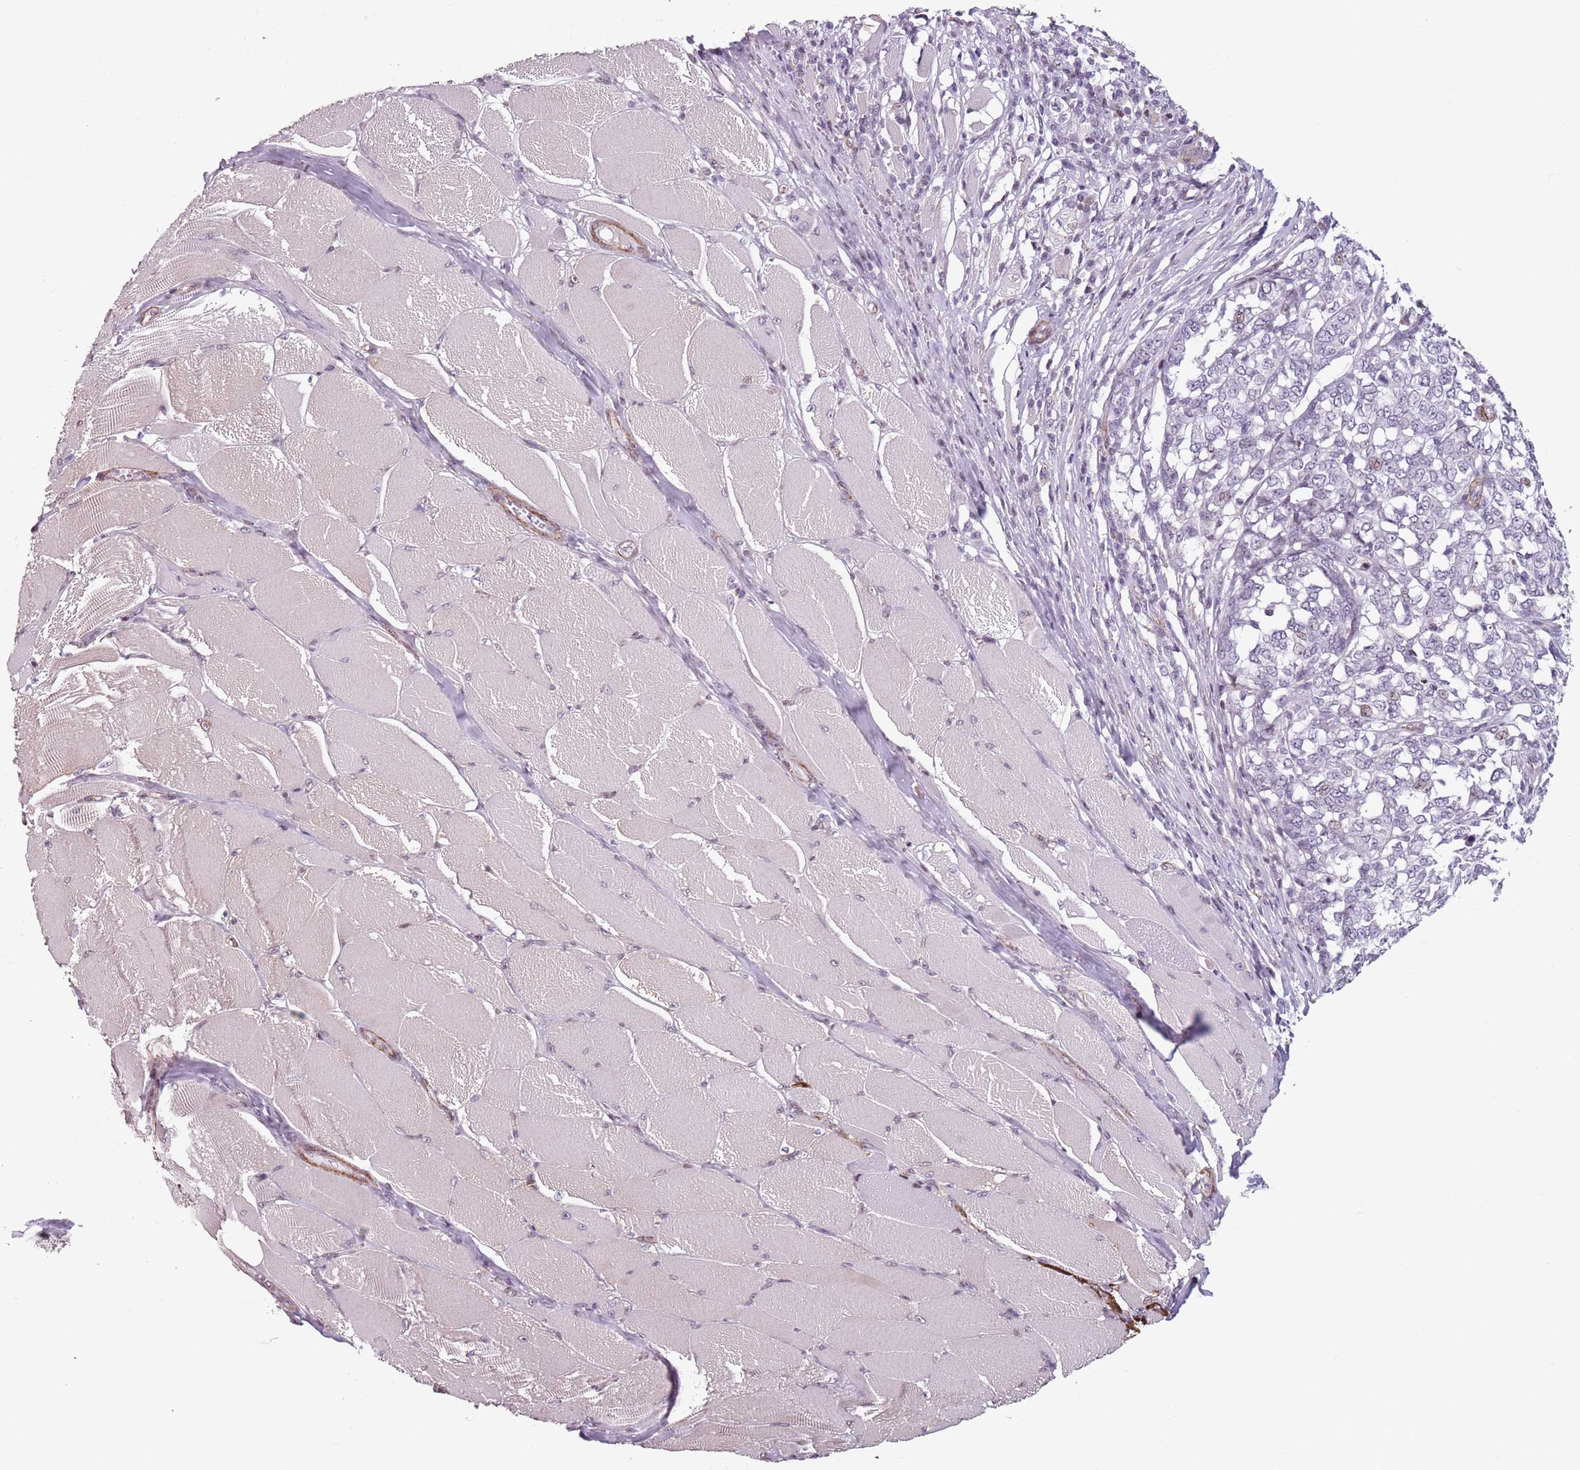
{"staining": {"intensity": "negative", "quantity": "none", "location": "none"}, "tissue": "melanoma", "cell_type": "Tumor cells", "image_type": "cancer", "snomed": [{"axis": "morphology", "description": "Malignant melanoma, NOS"}, {"axis": "topography", "description": "Skin"}], "caption": "Malignant melanoma was stained to show a protein in brown. There is no significant expression in tumor cells.", "gene": "TMC4", "patient": {"sex": "female", "age": 72}}